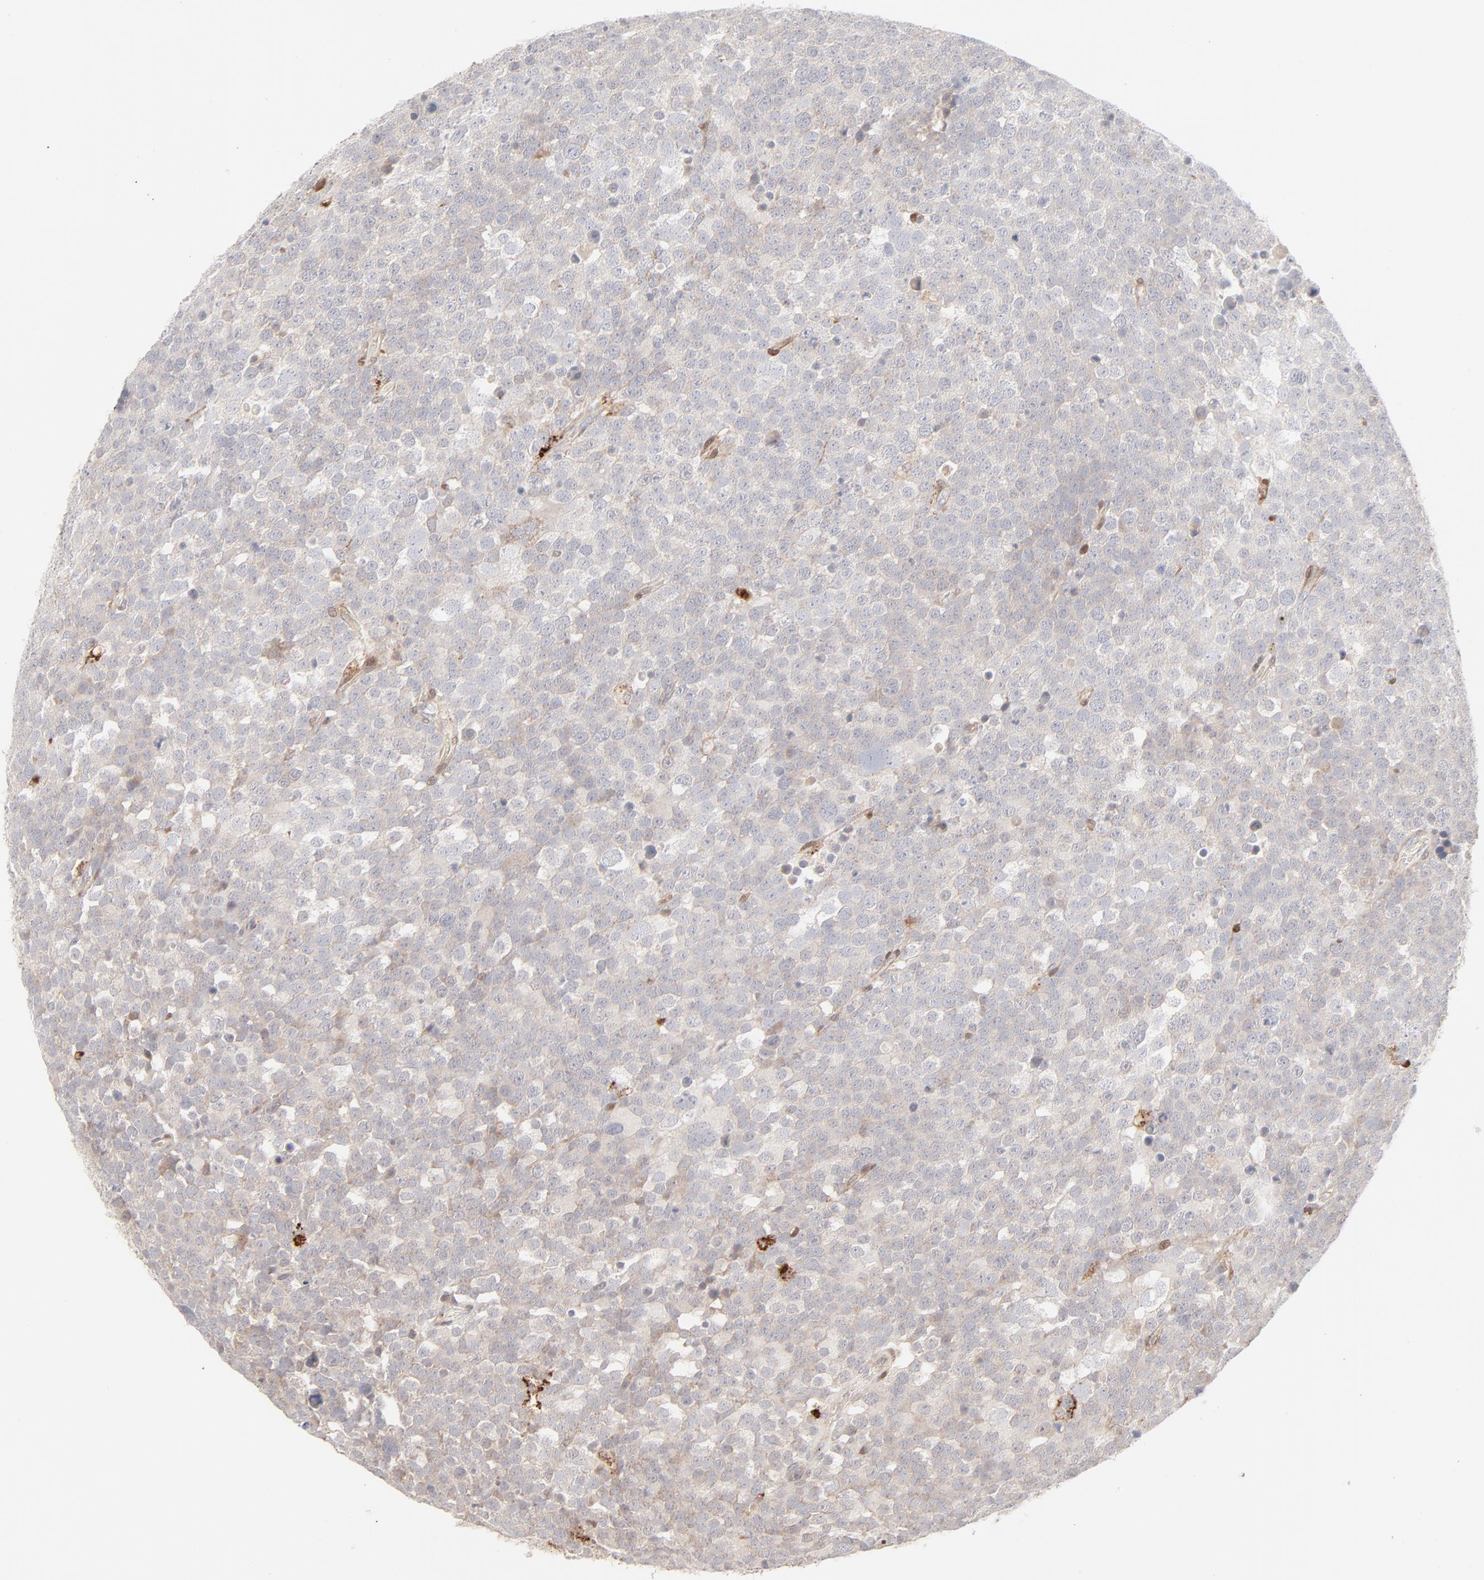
{"staining": {"intensity": "negative", "quantity": "none", "location": "none"}, "tissue": "testis cancer", "cell_type": "Tumor cells", "image_type": "cancer", "snomed": [{"axis": "morphology", "description": "Seminoma, NOS"}, {"axis": "topography", "description": "Testis"}], "caption": "Immunohistochemical staining of human testis seminoma displays no significant staining in tumor cells.", "gene": "LGALS2", "patient": {"sex": "male", "age": 71}}